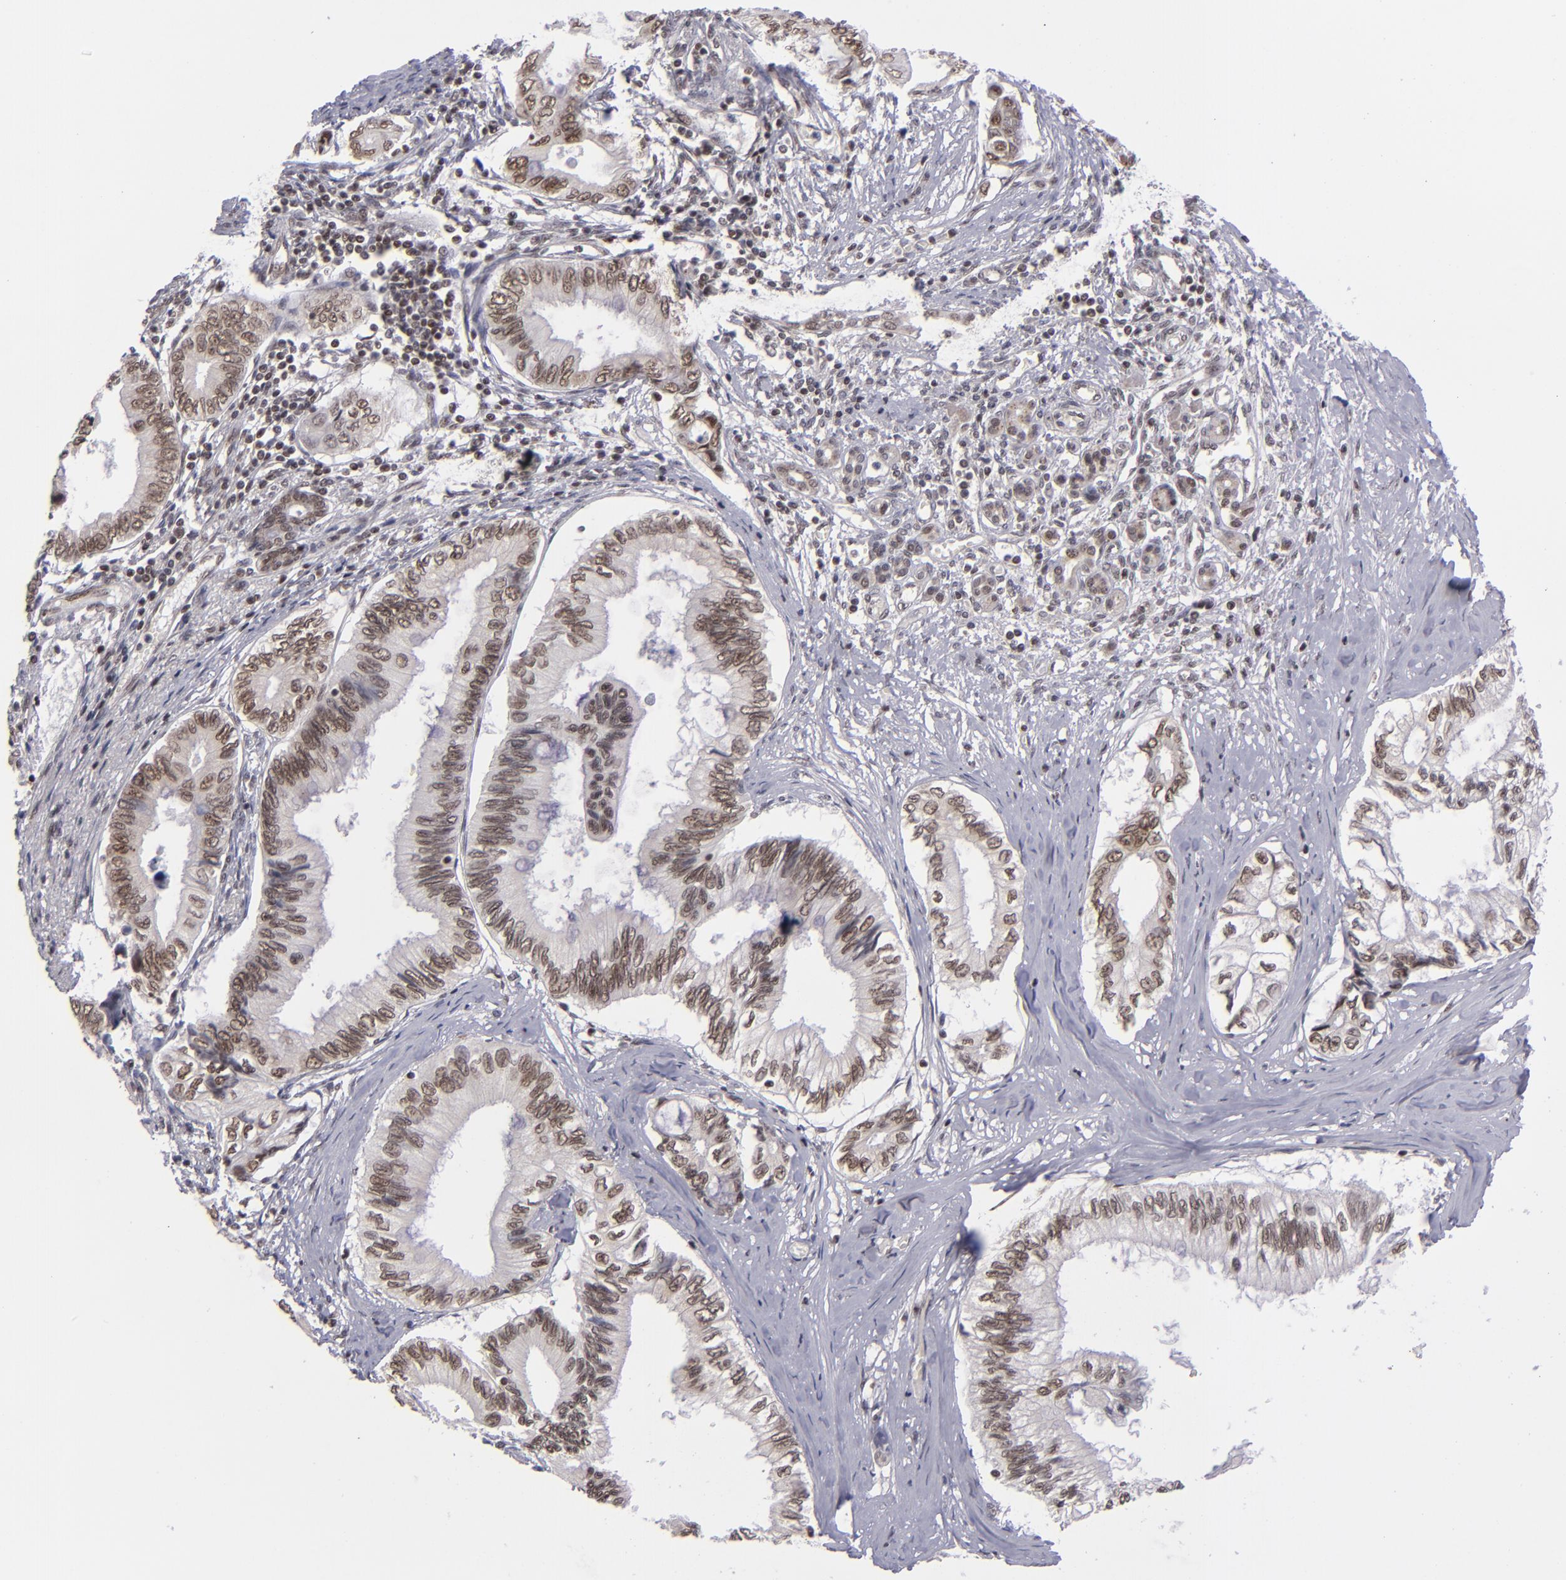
{"staining": {"intensity": "moderate", "quantity": ">75%", "location": "nuclear"}, "tissue": "pancreatic cancer", "cell_type": "Tumor cells", "image_type": "cancer", "snomed": [{"axis": "morphology", "description": "Adenocarcinoma, NOS"}, {"axis": "topography", "description": "Pancreas"}], "caption": "Protein expression analysis of adenocarcinoma (pancreatic) exhibits moderate nuclear positivity in about >75% of tumor cells.", "gene": "MLLT3", "patient": {"sex": "female", "age": 66}}